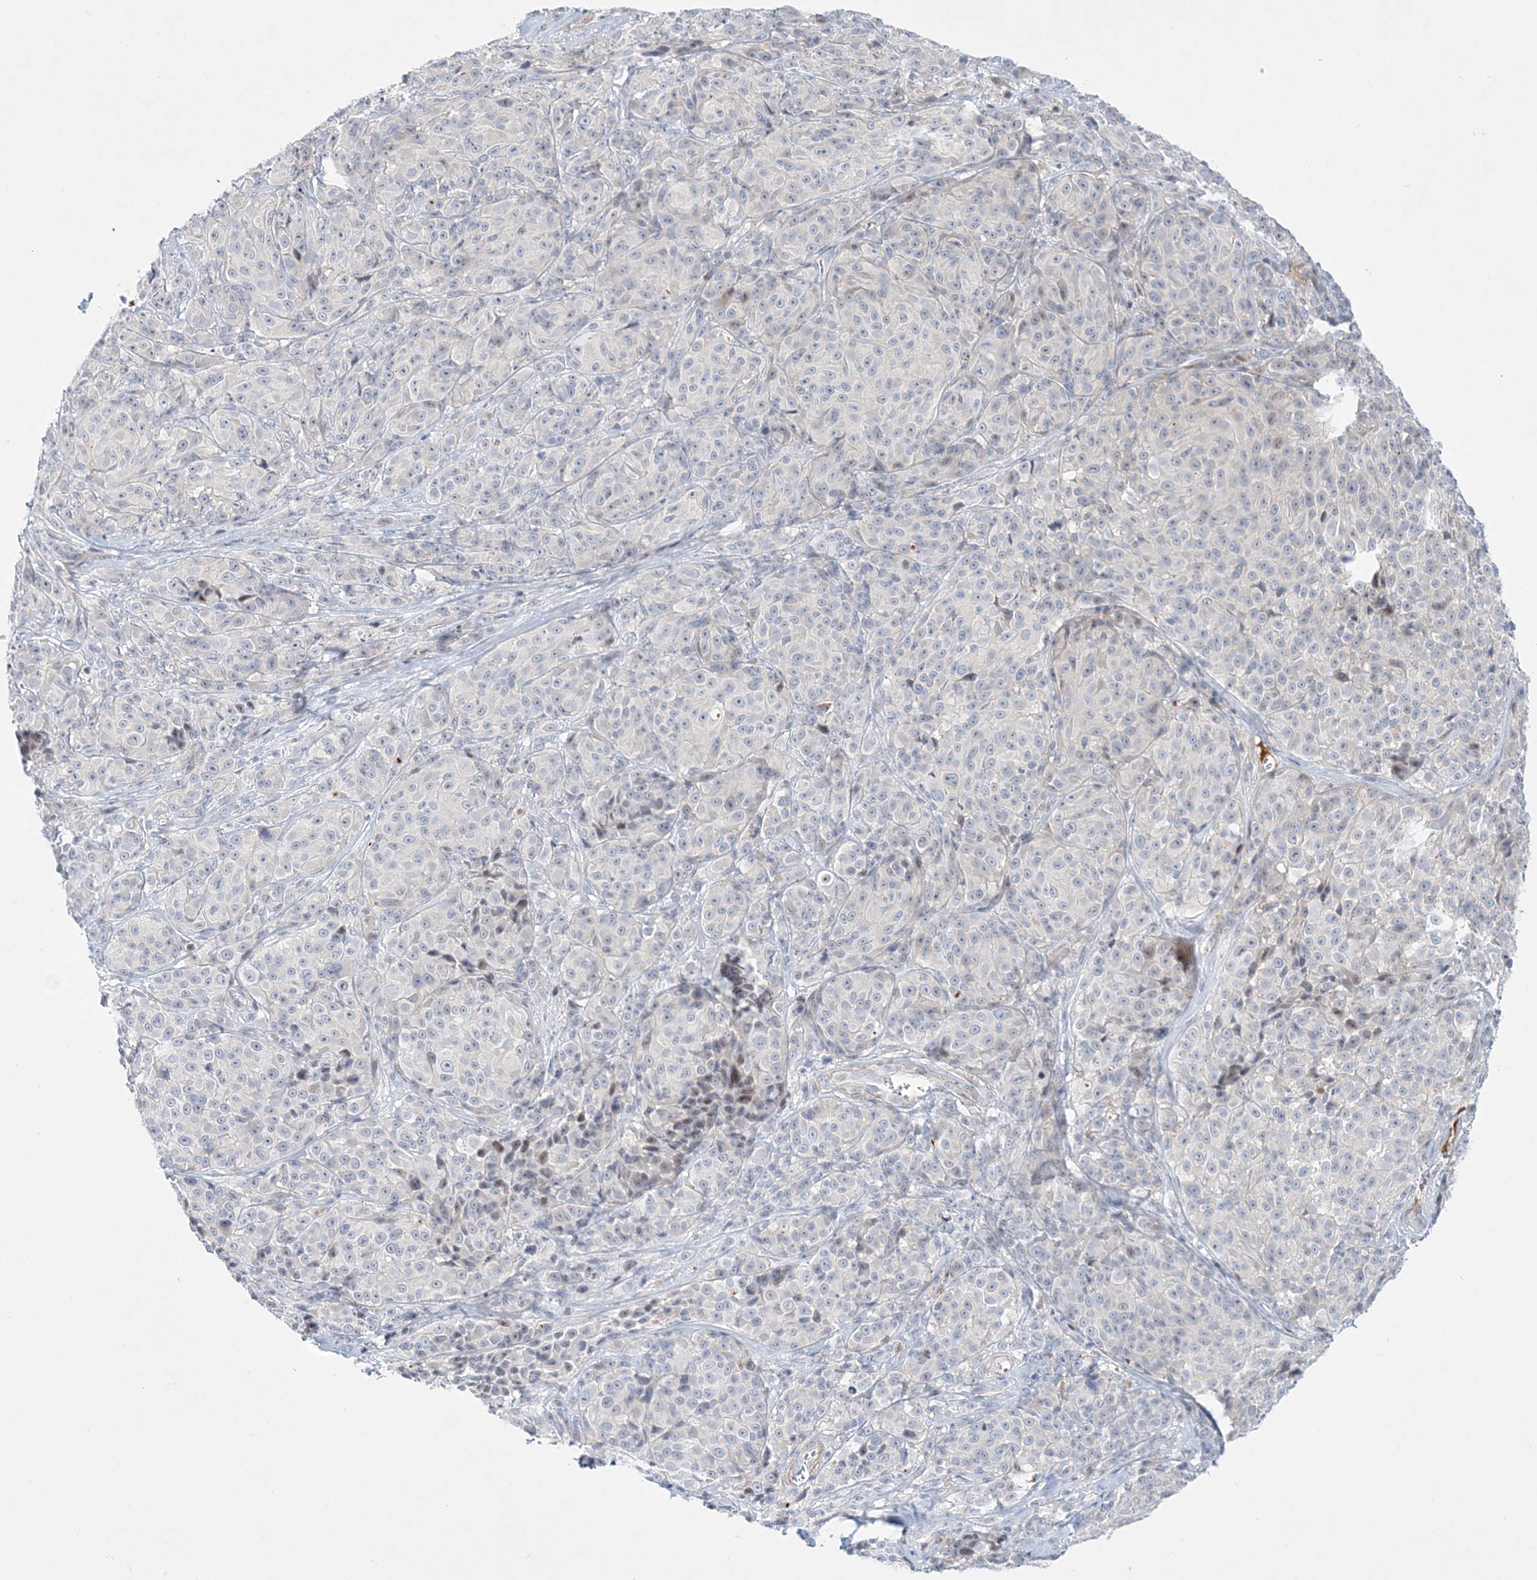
{"staining": {"intensity": "negative", "quantity": "none", "location": "none"}, "tissue": "melanoma", "cell_type": "Tumor cells", "image_type": "cancer", "snomed": [{"axis": "morphology", "description": "Malignant melanoma, NOS"}, {"axis": "topography", "description": "Skin"}], "caption": "Photomicrograph shows no significant protein expression in tumor cells of melanoma.", "gene": "DNAH5", "patient": {"sex": "male", "age": 73}}